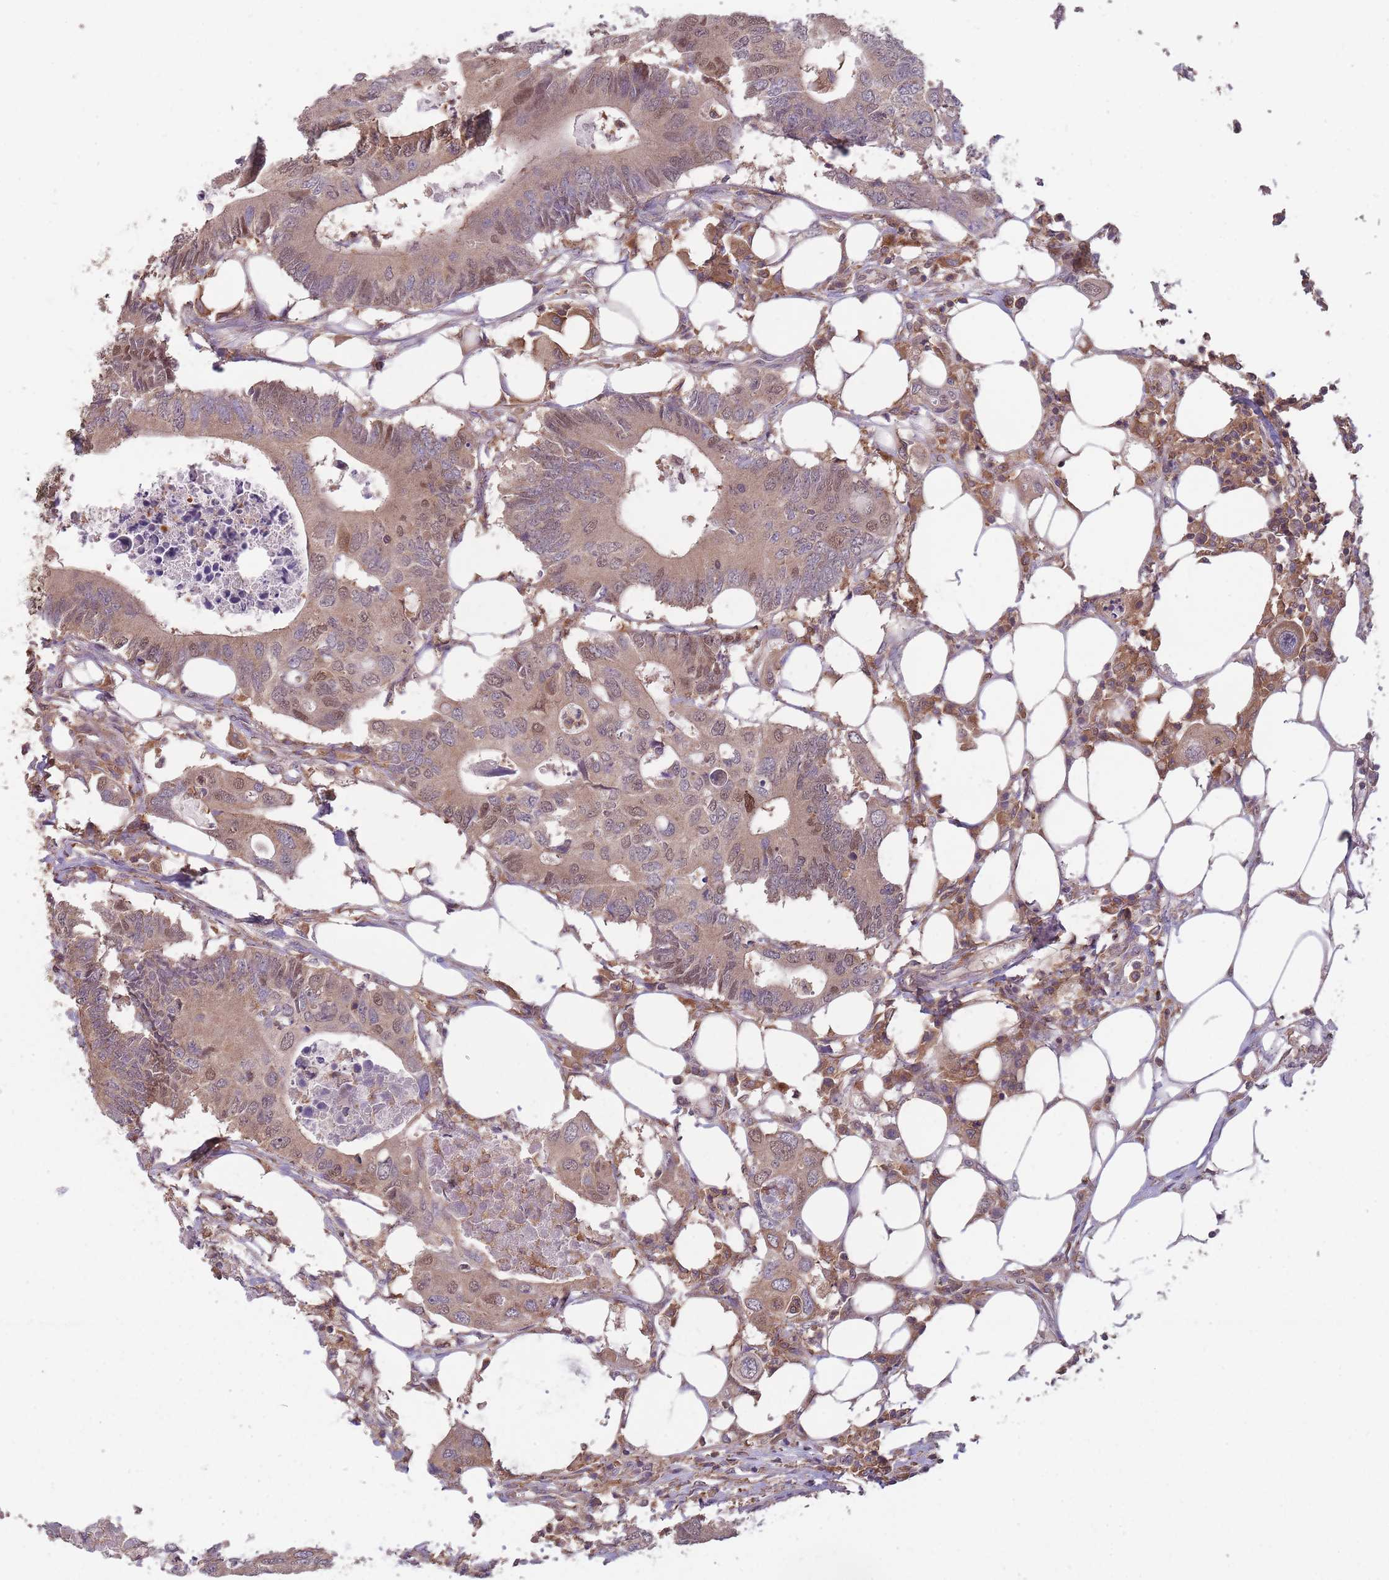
{"staining": {"intensity": "moderate", "quantity": "25%-75%", "location": "cytoplasmic/membranous,nuclear"}, "tissue": "colorectal cancer", "cell_type": "Tumor cells", "image_type": "cancer", "snomed": [{"axis": "morphology", "description": "Adenocarcinoma, NOS"}, {"axis": "topography", "description": "Colon"}], "caption": "Protein staining demonstrates moderate cytoplasmic/membranous and nuclear expression in about 25%-75% of tumor cells in colorectal adenocarcinoma.", "gene": "GMIP", "patient": {"sex": "male", "age": 71}}